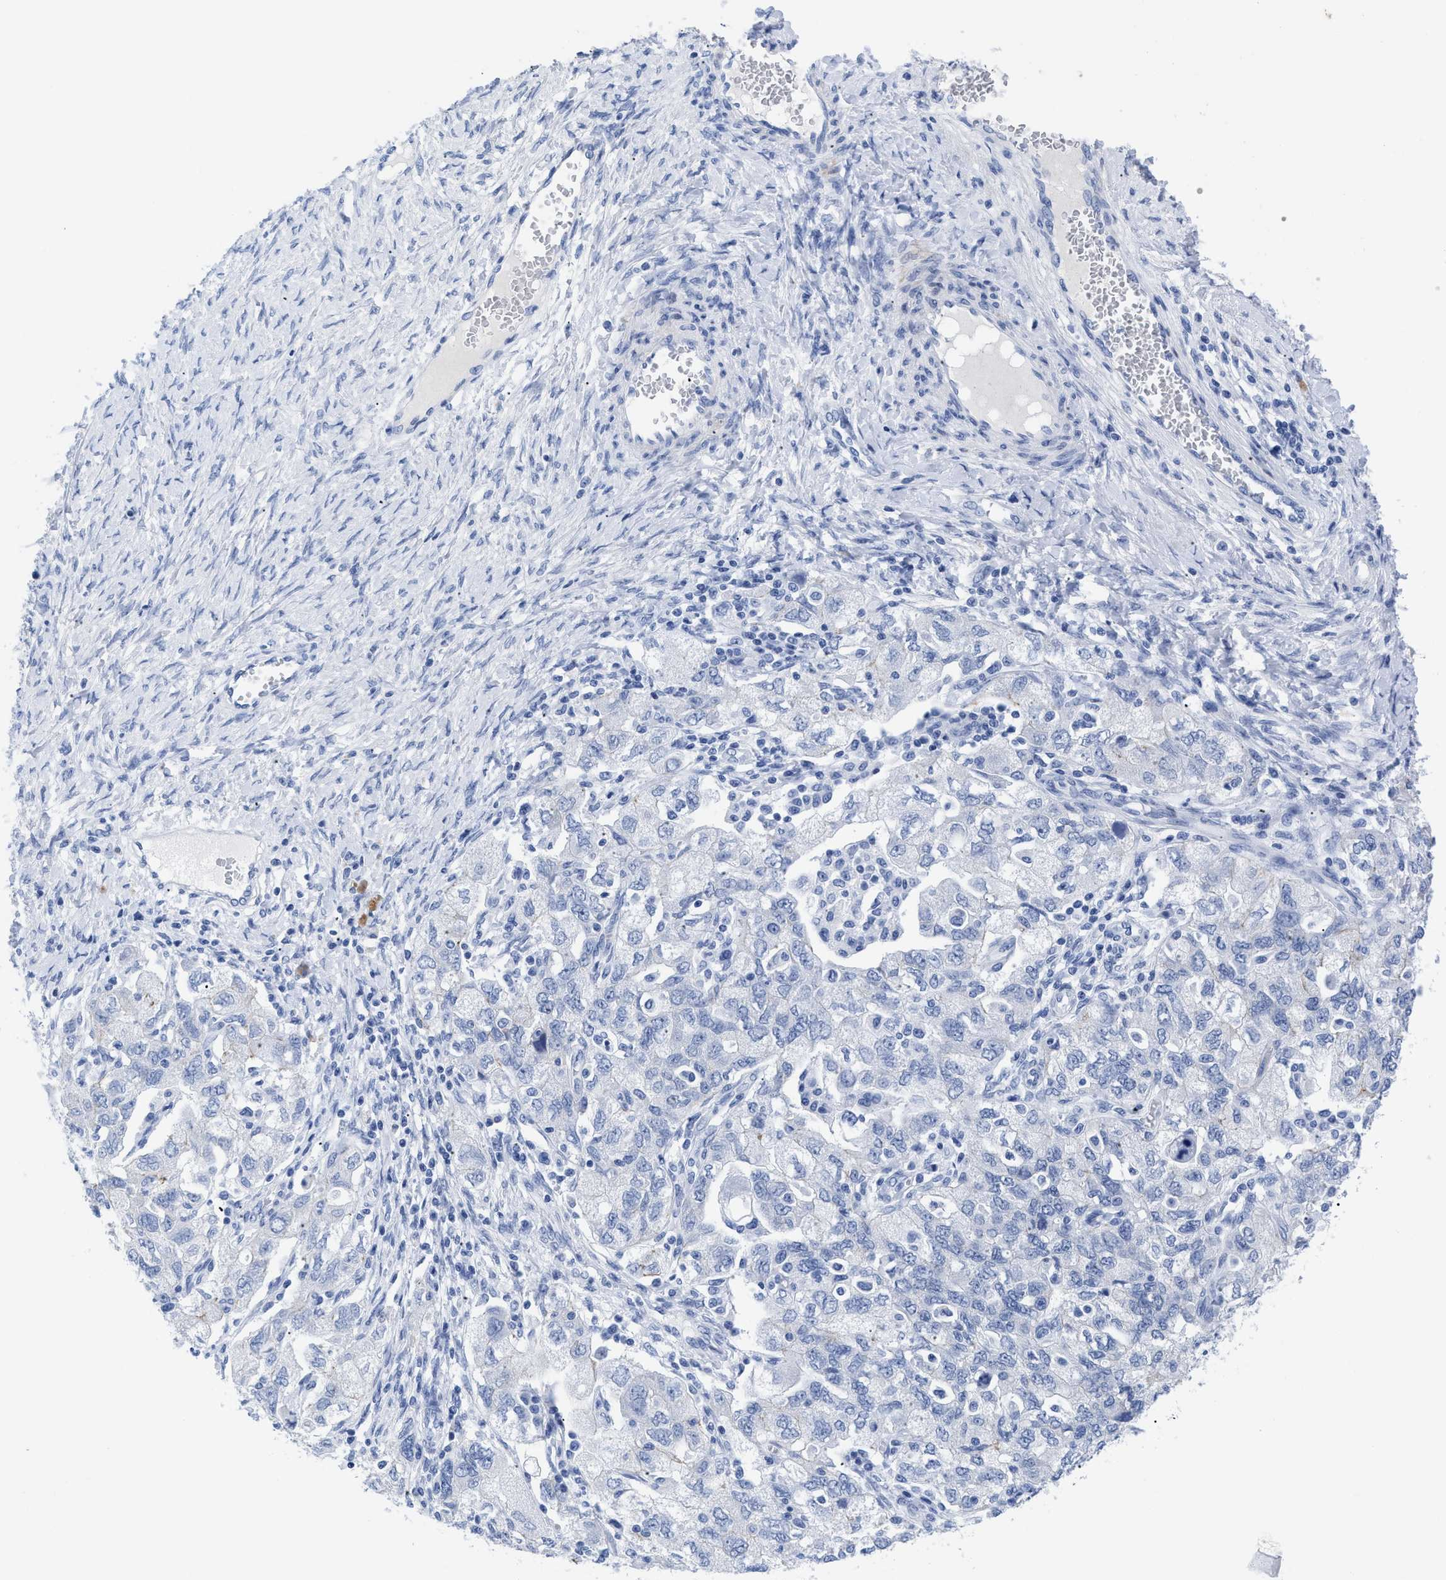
{"staining": {"intensity": "negative", "quantity": "none", "location": "none"}, "tissue": "ovarian cancer", "cell_type": "Tumor cells", "image_type": "cancer", "snomed": [{"axis": "morphology", "description": "Carcinoma, NOS"}, {"axis": "morphology", "description": "Cystadenocarcinoma, serous, NOS"}, {"axis": "topography", "description": "Ovary"}], "caption": "High power microscopy histopathology image of an immunohistochemistry photomicrograph of ovarian carcinoma, revealing no significant staining in tumor cells.", "gene": "DUSP26", "patient": {"sex": "female", "age": 69}}